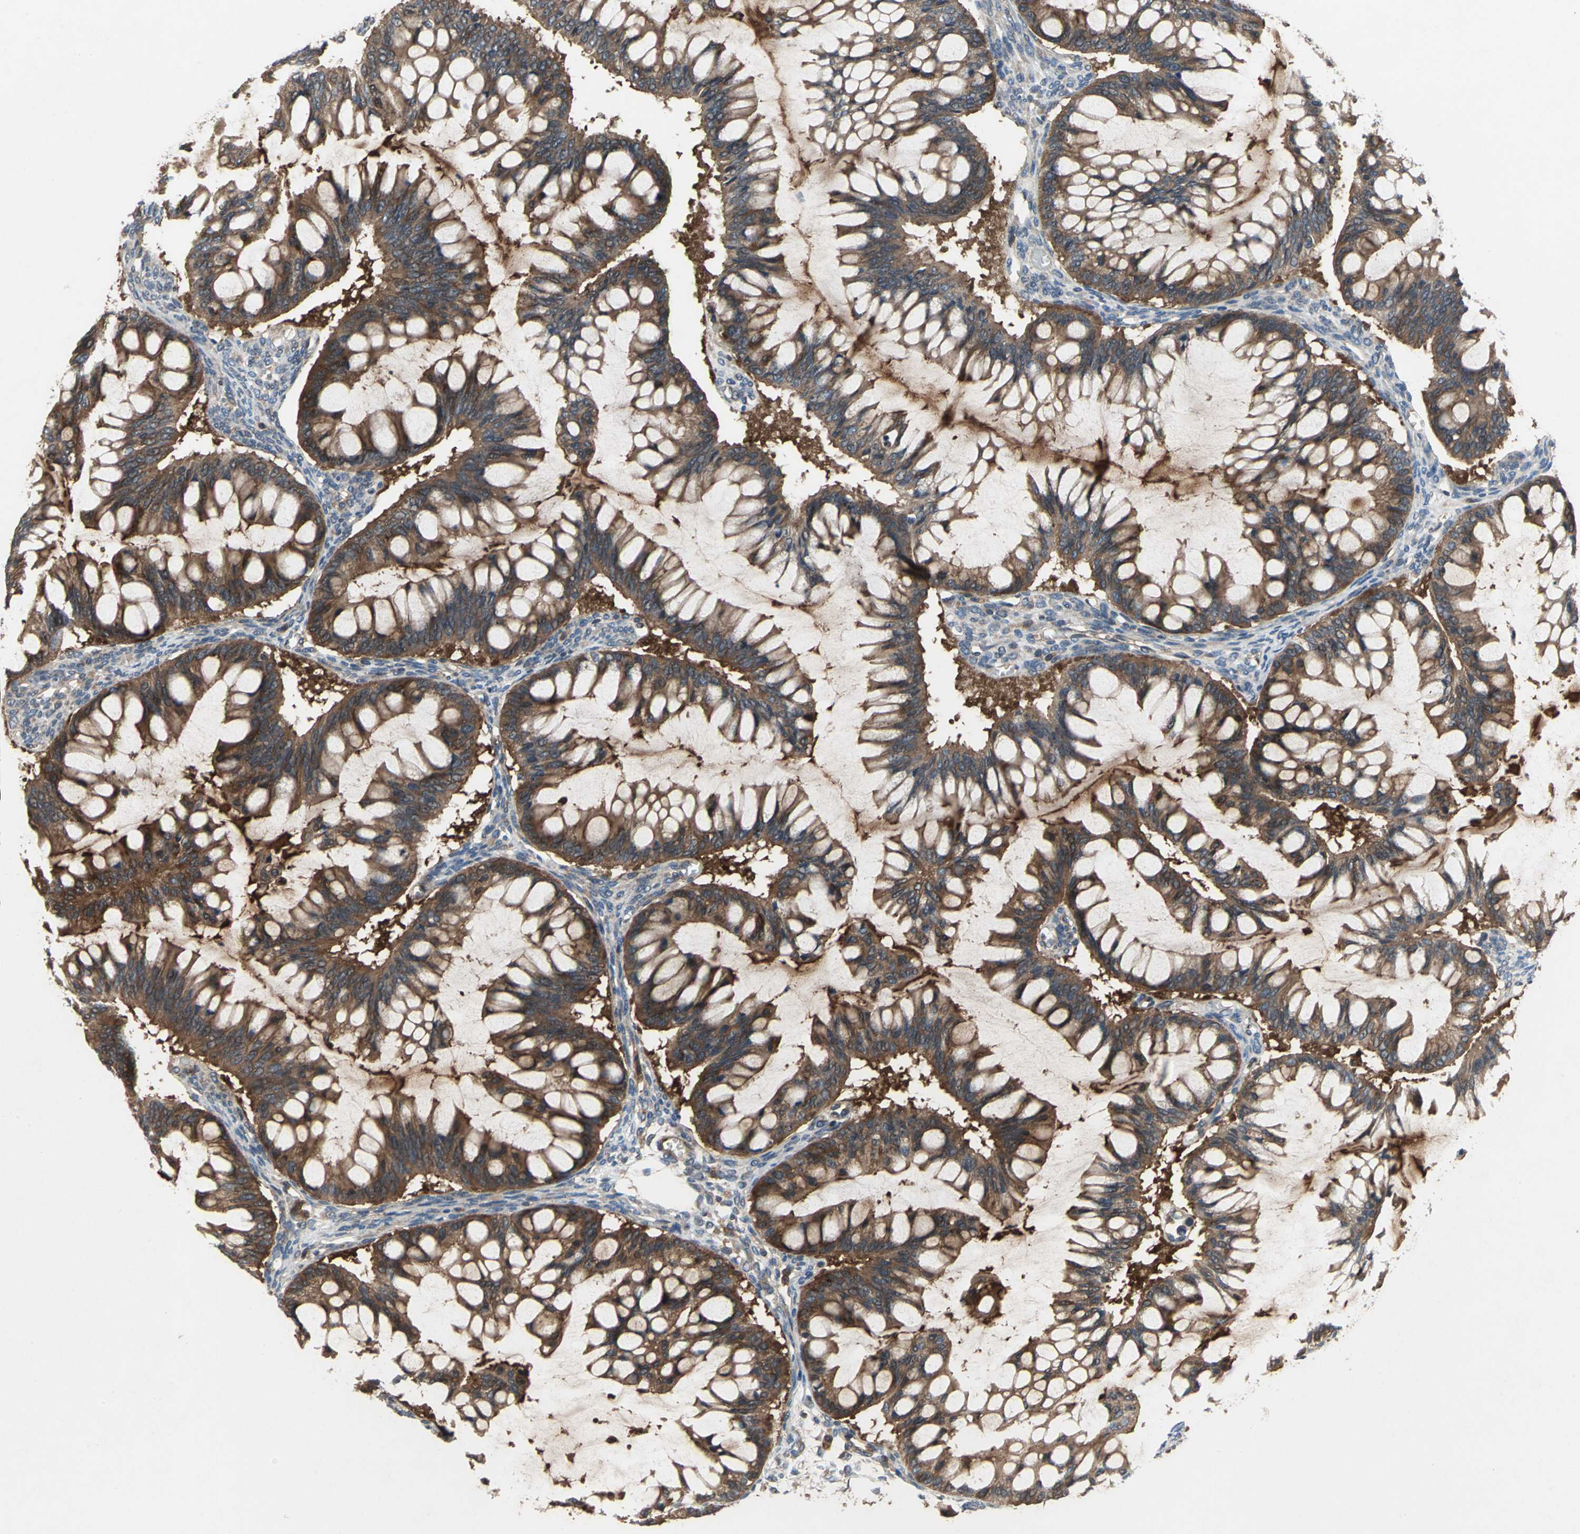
{"staining": {"intensity": "strong", "quantity": ">75%", "location": "cytoplasmic/membranous"}, "tissue": "ovarian cancer", "cell_type": "Tumor cells", "image_type": "cancer", "snomed": [{"axis": "morphology", "description": "Cystadenocarcinoma, mucinous, NOS"}, {"axis": "topography", "description": "Ovary"}], "caption": "Protein staining demonstrates strong cytoplasmic/membranous staining in about >75% of tumor cells in mucinous cystadenocarcinoma (ovarian).", "gene": "CAPN1", "patient": {"sex": "female", "age": 73}}